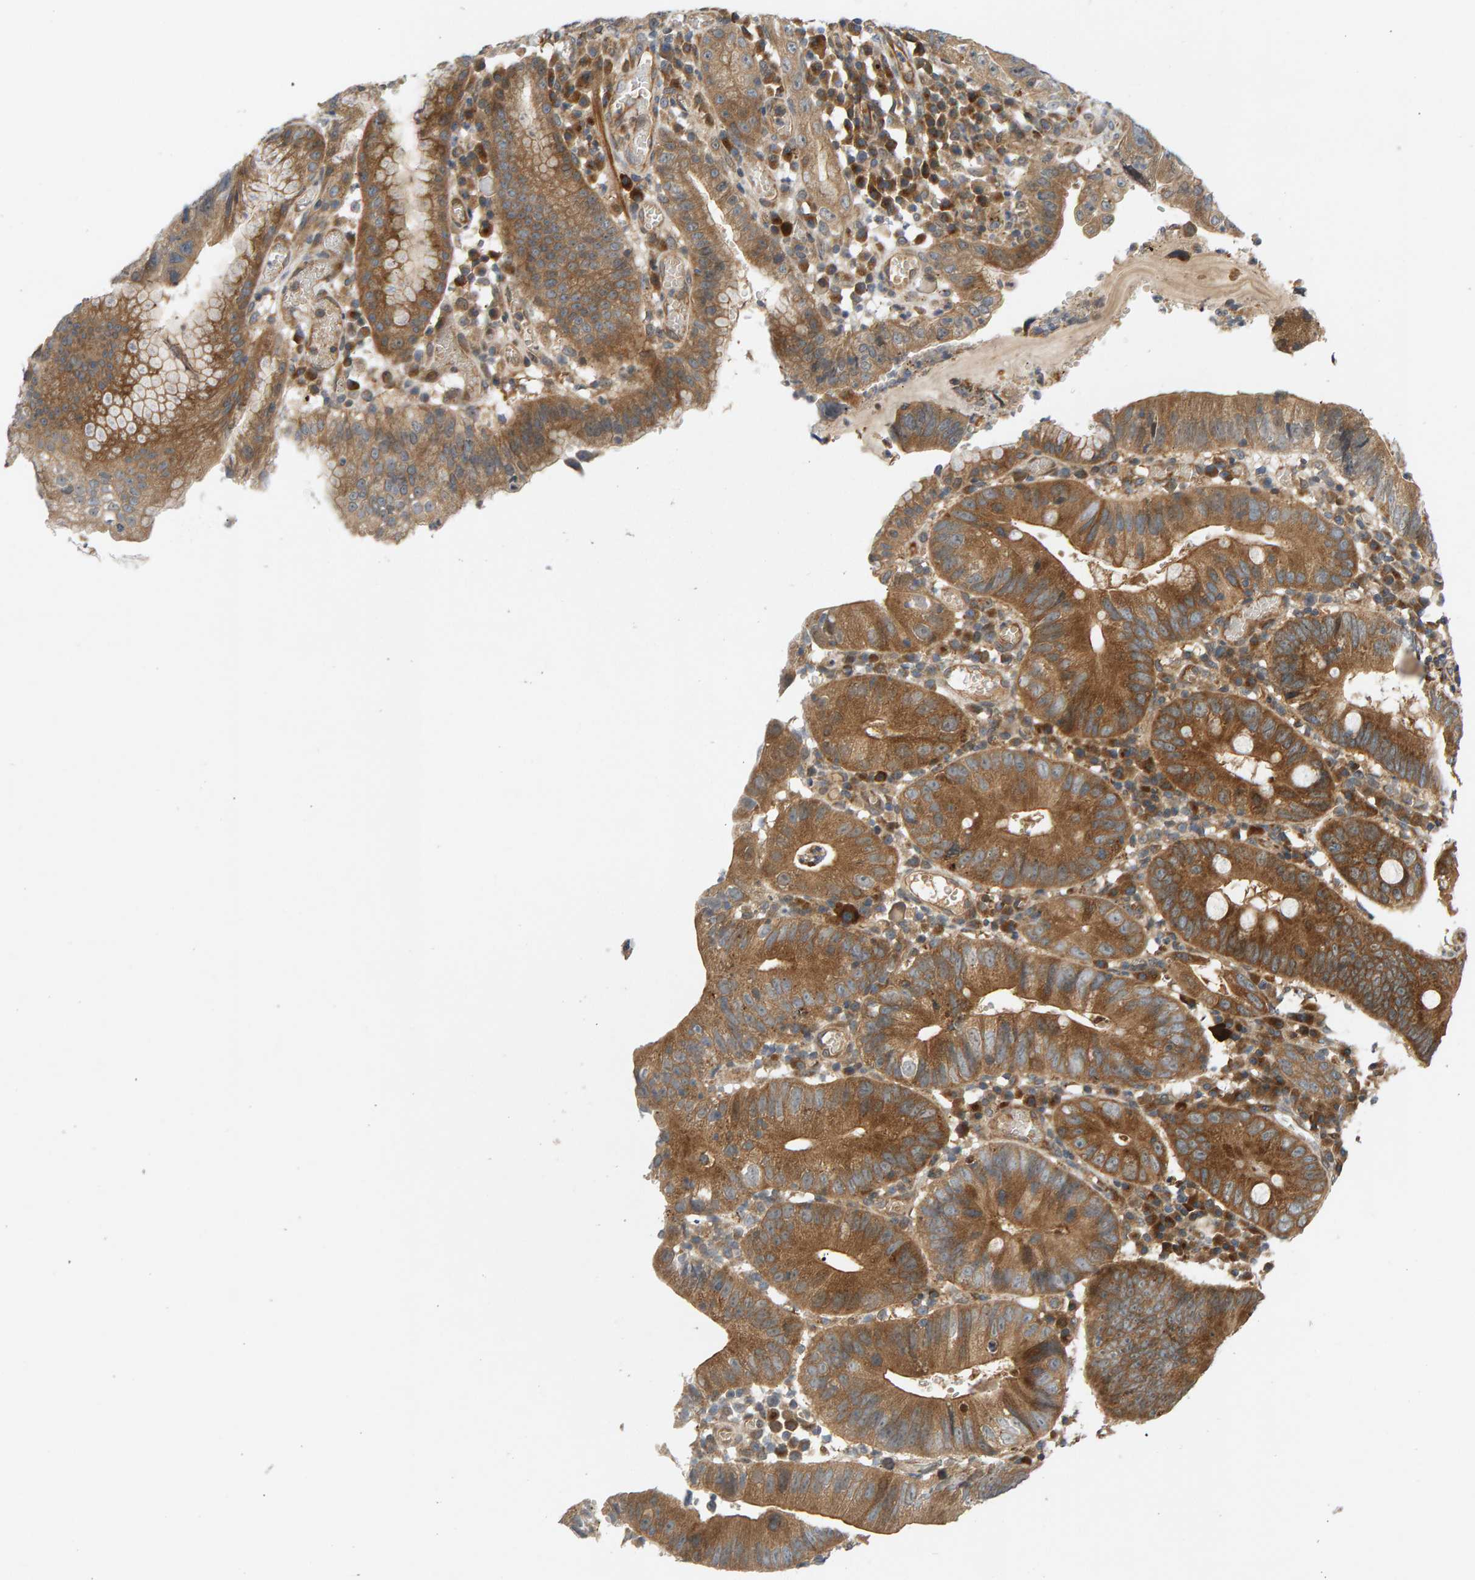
{"staining": {"intensity": "strong", "quantity": ">75%", "location": "cytoplasmic/membranous"}, "tissue": "stomach cancer", "cell_type": "Tumor cells", "image_type": "cancer", "snomed": [{"axis": "morphology", "description": "Adenocarcinoma, NOS"}, {"axis": "topography", "description": "Stomach"}], "caption": "Tumor cells show high levels of strong cytoplasmic/membranous expression in approximately >75% of cells in human stomach adenocarcinoma. (DAB (3,3'-diaminobenzidine) = brown stain, brightfield microscopy at high magnification).", "gene": "BAHCC1", "patient": {"sex": "male", "age": 59}}